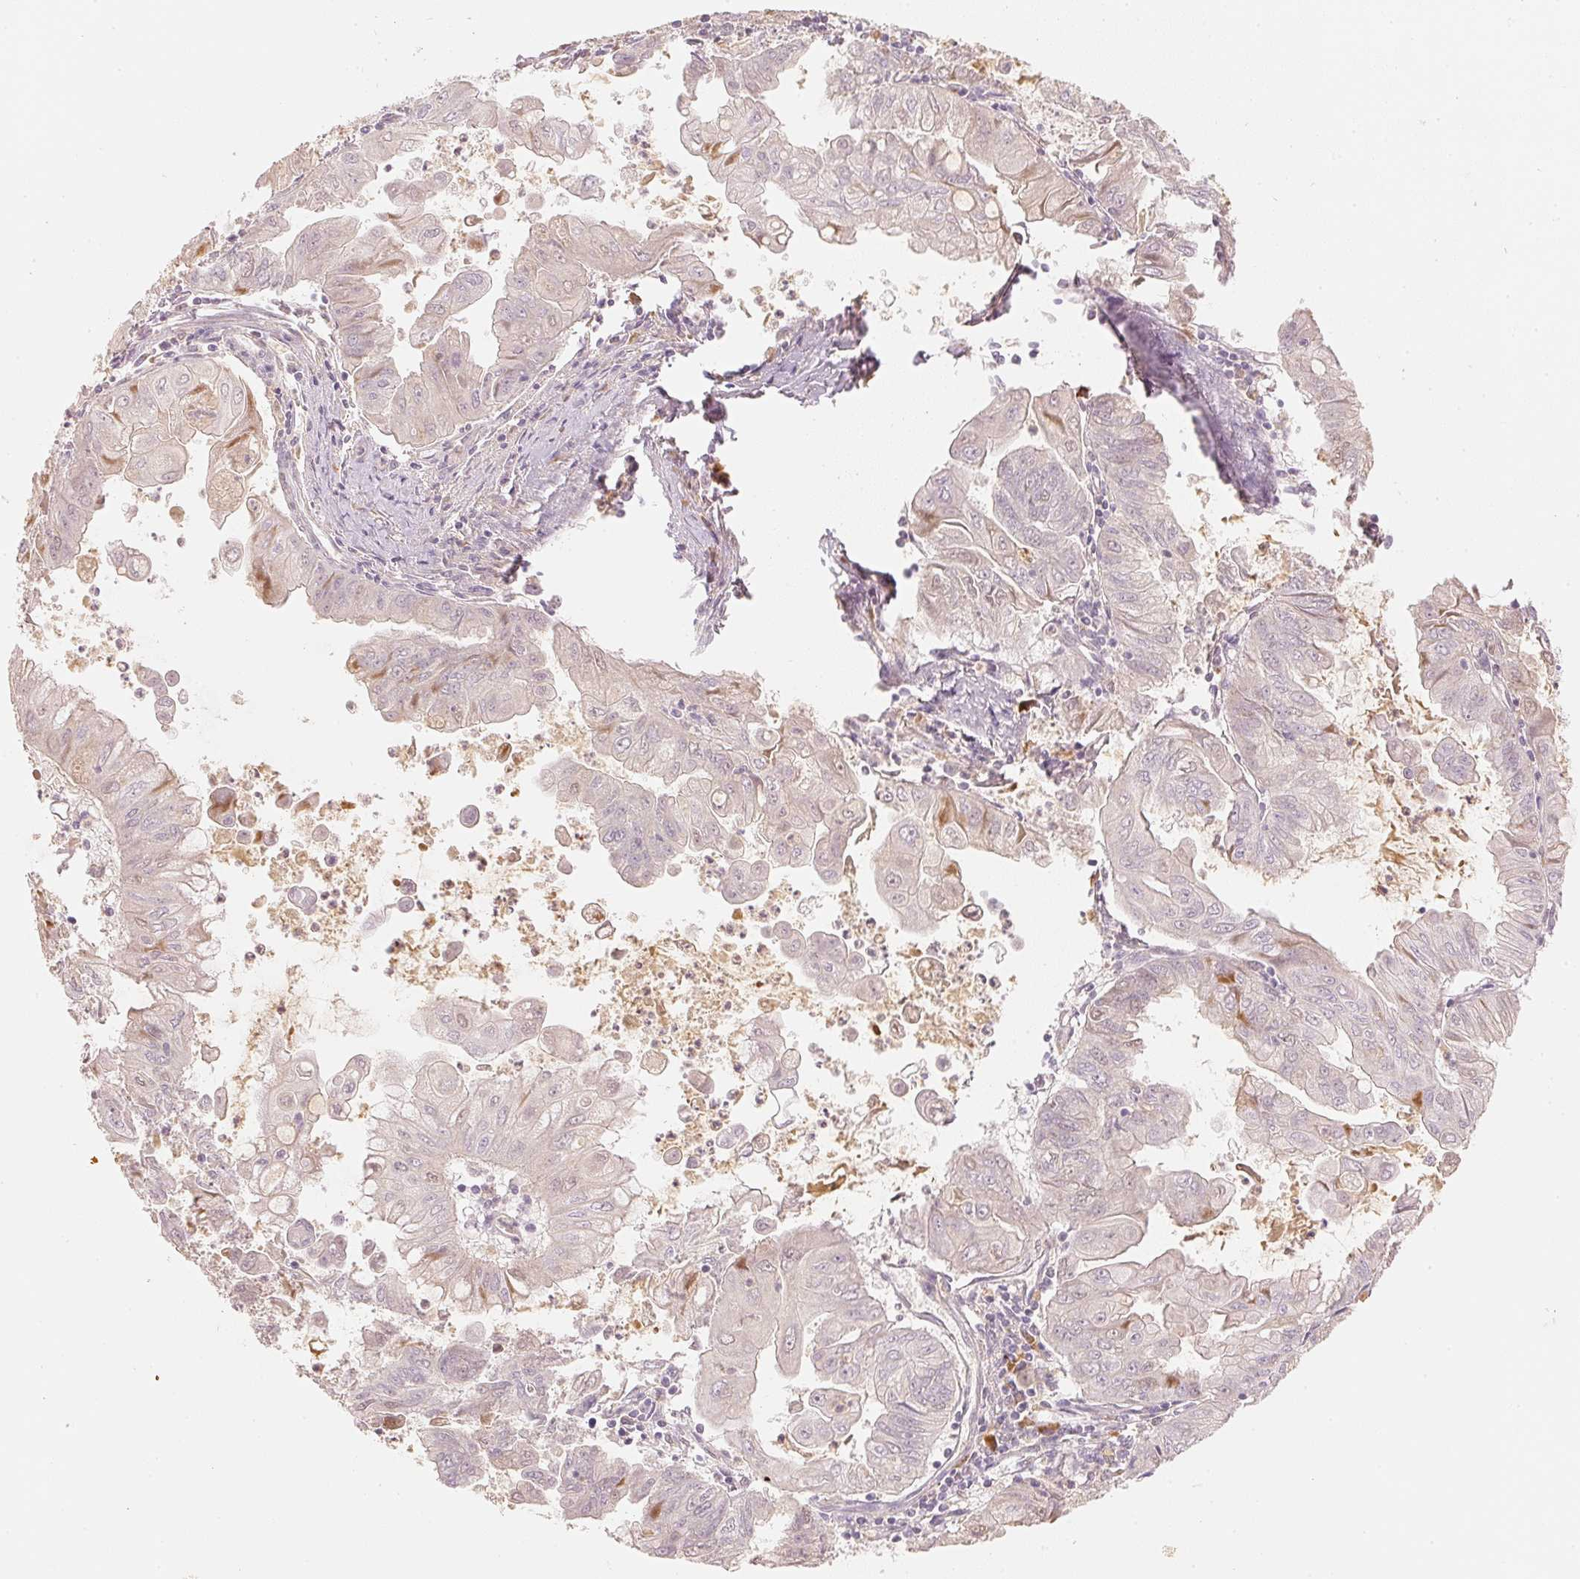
{"staining": {"intensity": "negative", "quantity": "none", "location": "none"}, "tissue": "stomach cancer", "cell_type": "Tumor cells", "image_type": "cancer", "snomed": [{"axis": "morphology", "description": "Adenocarcinoma, NOS"}, {"axis": "topography", "description": "Stomach, upper"}], "caption": "Immunohistochemistry (IHC) of human stomach cancer demonstrates no positivity in tumor cells.", "gene": "RMDN2", "patient": {"sex": "male", "age": 80}}